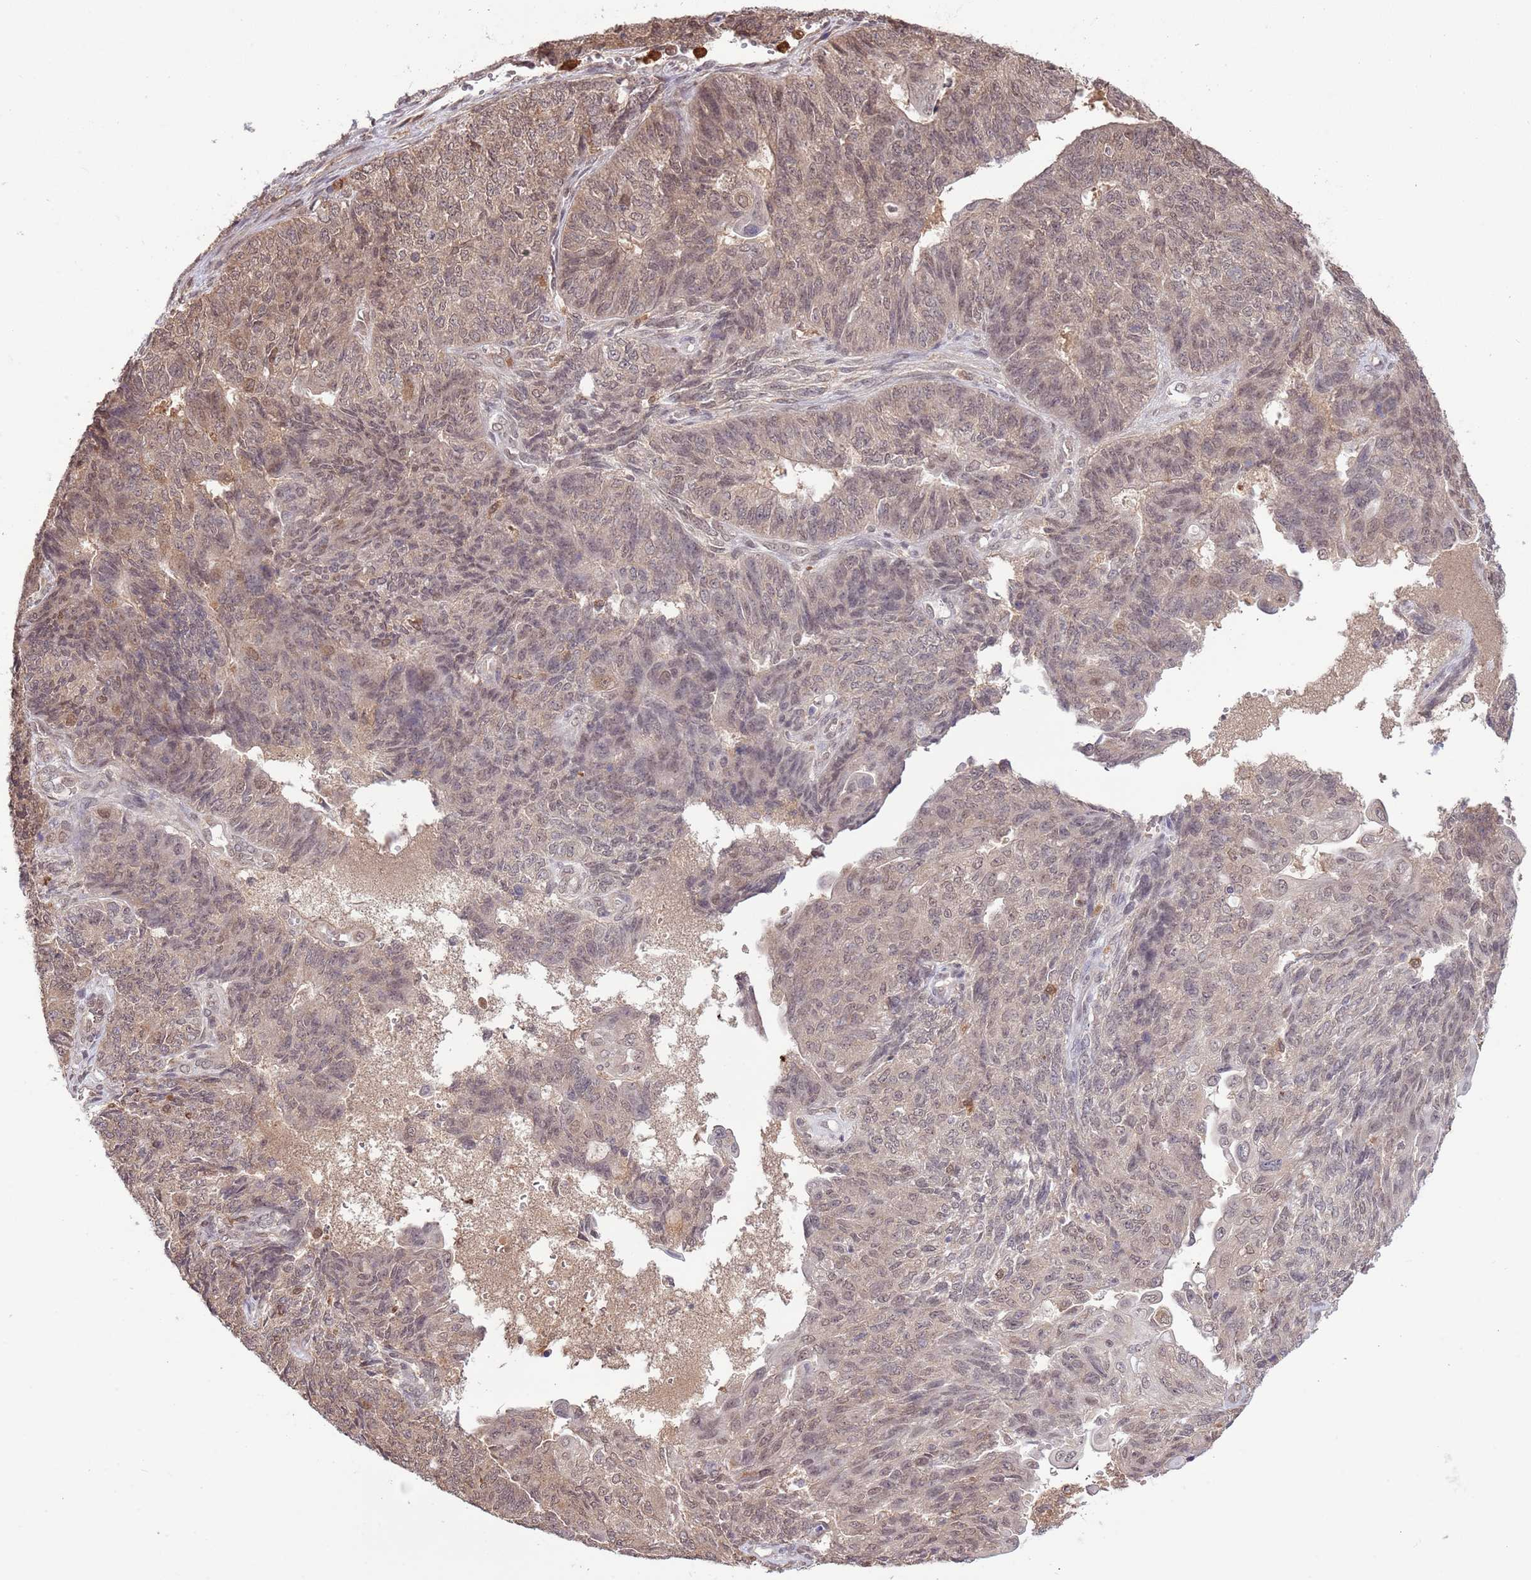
{"staining": {"intensity": "weak", "quantity": ">75%", "location": "cytoplasmic/membranous,nuclear"}, "tissue": "endometrial cancer", "cell_type": "Tumor cells", "image_type": "cancer", "snomed": [{"axis": "morphology", "description": "Adenocarcinoma, NOS"}, {"axis": "topography", "description": "Endometrium"}], "caption": "Protein staining shows weak cytoplasmic/membranous and nuclear positivity in about >75% of tumor cells in endometrial adenocarcinoma.", "gene": "AMIGO1", "patient": {"sex": "female", "age": 32}}